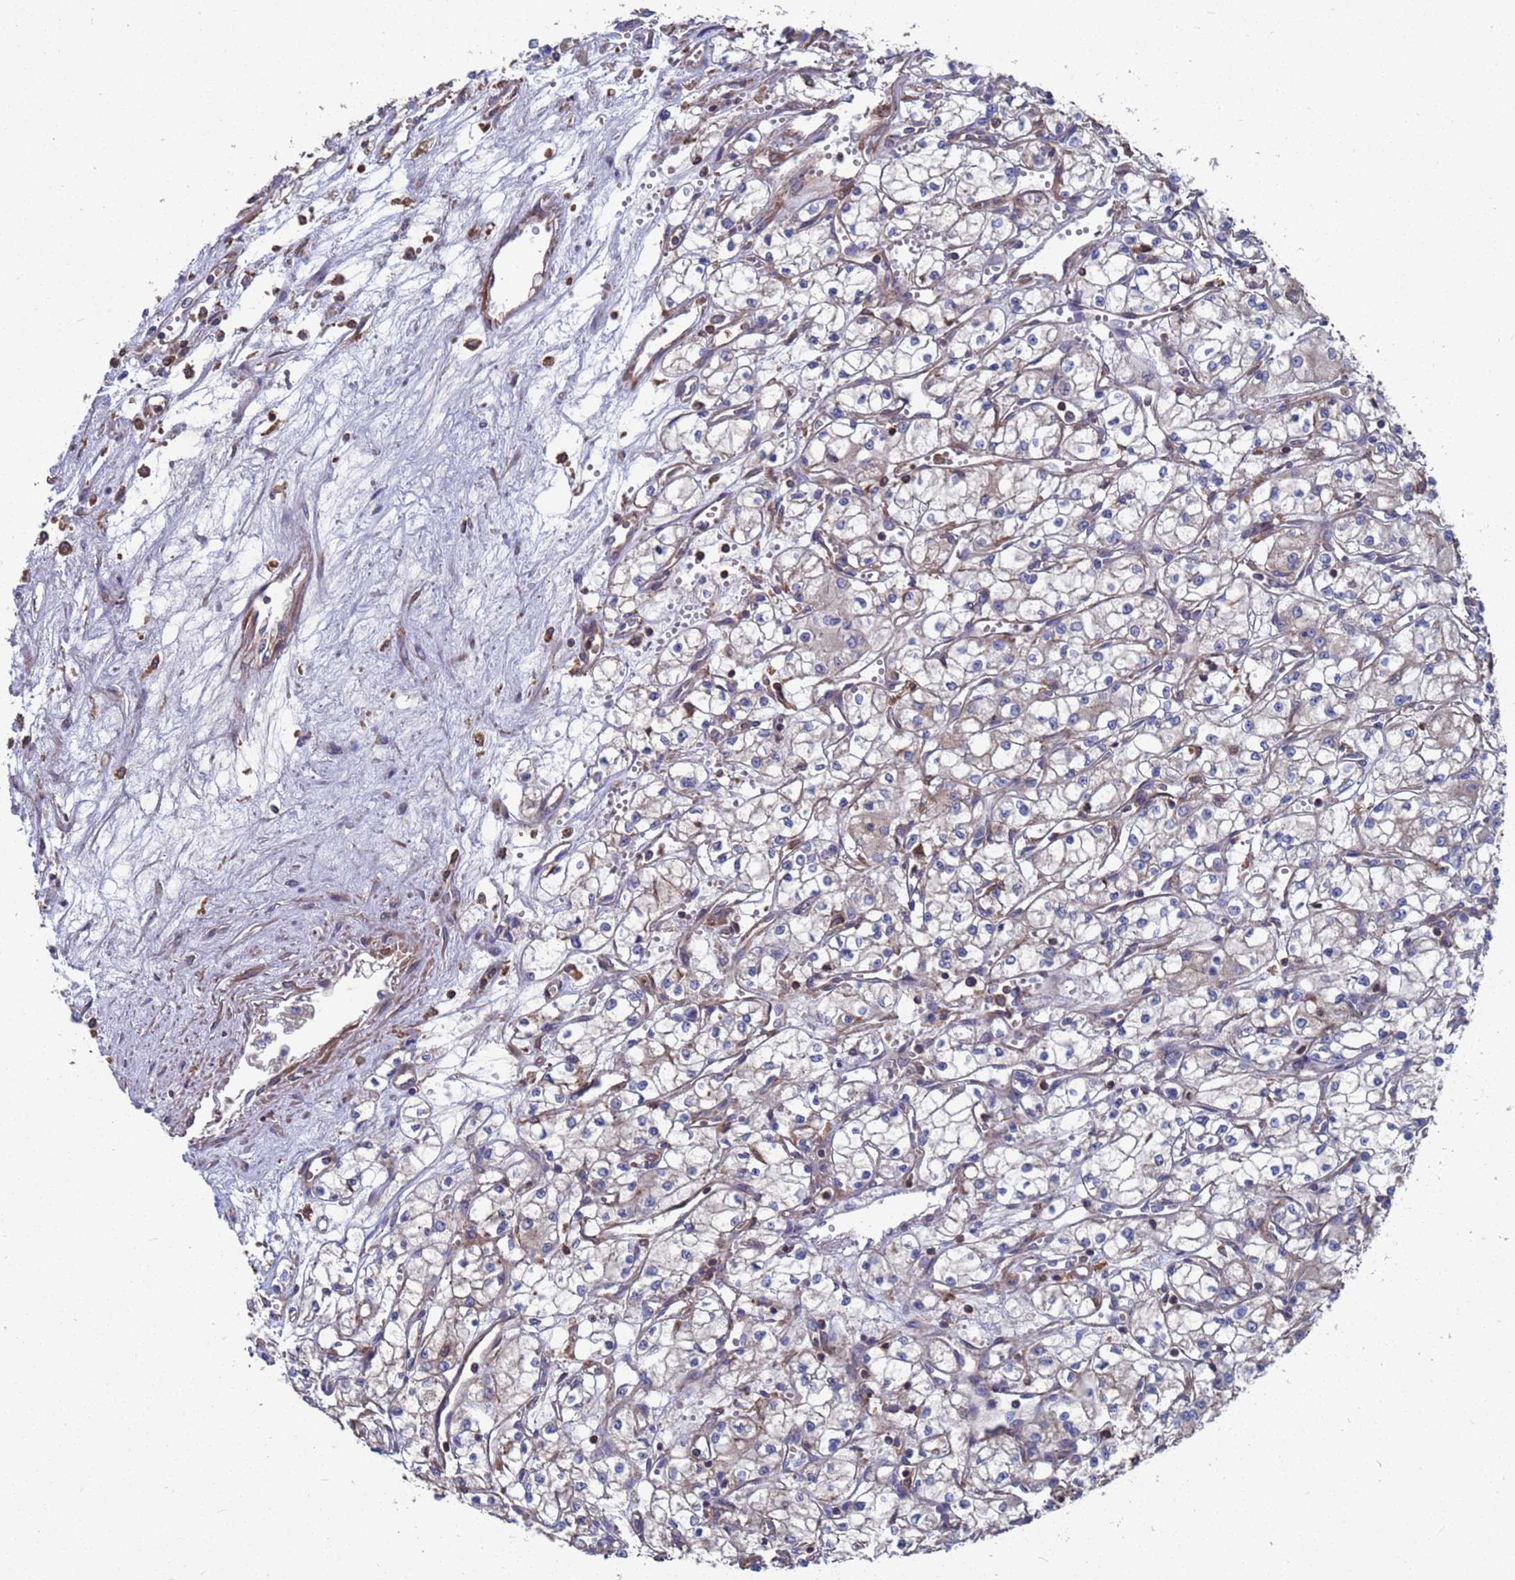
{"staining": {"intensity": "negative", "quantity": "none", "location": "none"}, "tissue": "renal cancer", "cell_type": "Tumor cells", "image_type": "cancer", "snomed": [{"axis": "morphology", "description": "Adenocarcinoma, NOS"}, {"axis": "topography", "description": "Kidney"}], "caption": "Immunohistochemistry micrograph of neoplastic tissue: renal cancer (adenocarcinoma) stained with DAB (3,3'-diaminobenzidine) demonstrates no significant protein positivity in tumor cells.", "gene": "PYCR1", "patient": {"sex": "male", "age": 59}}